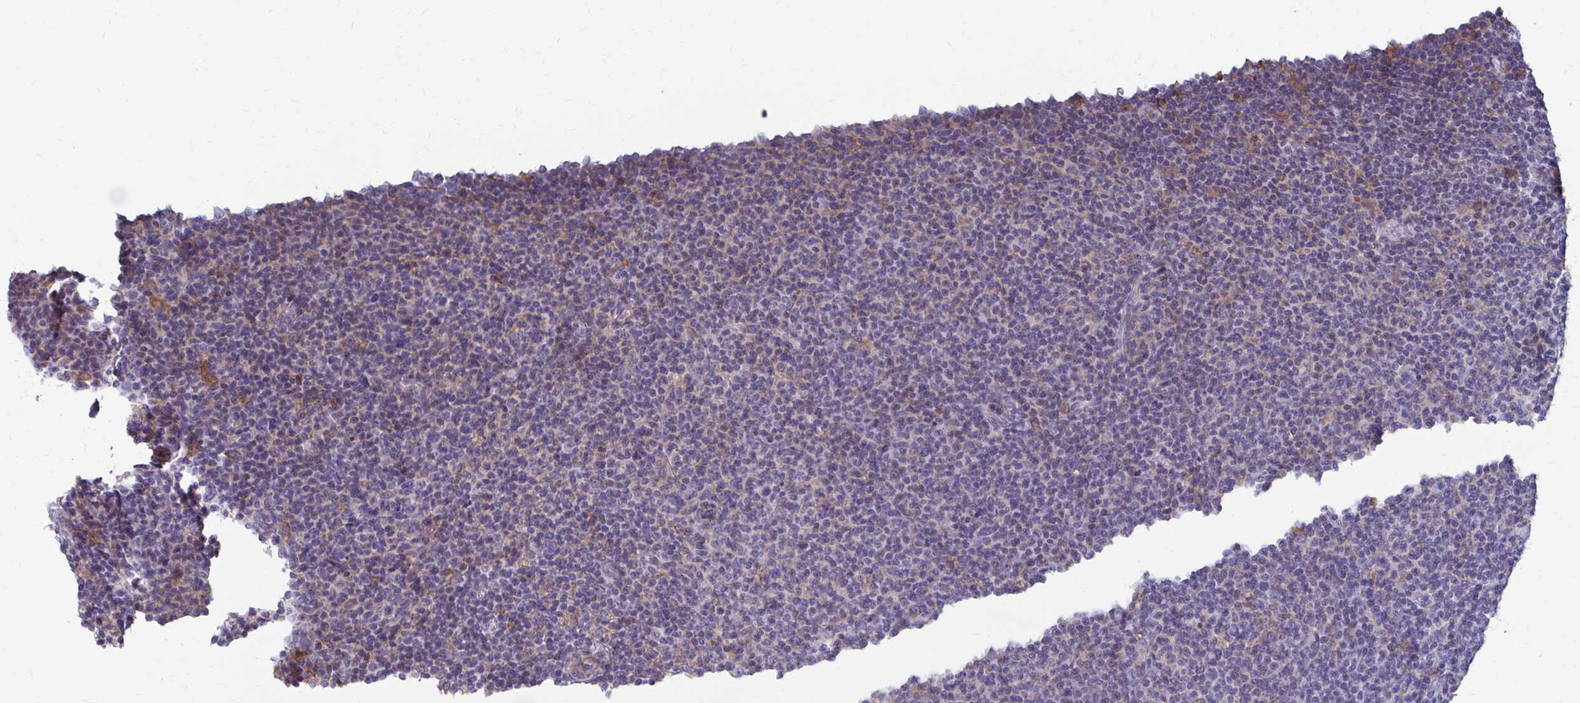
{"staining": {"intensity": "negative", "quantity": "none", "location": "none"}, "tissue": "lymphoma", "cell_type": "Tumor cells", "image_type": "cancer", "snomed": [{"axis": "morphology", "description": "Malignant lymphoma, non-Hodgkin's type, Low grade"}, {"axis": "topography", "description": "Lymph node"}], "caption": "This histopathology image is of lymphoma stained with immunohistochemistry to label a protein in brown with the nuclei are counter-stained blue. There is no expression in tumor cells.", "gene": "FKBP2", "patient": {"sex": "male", "age": 66}}